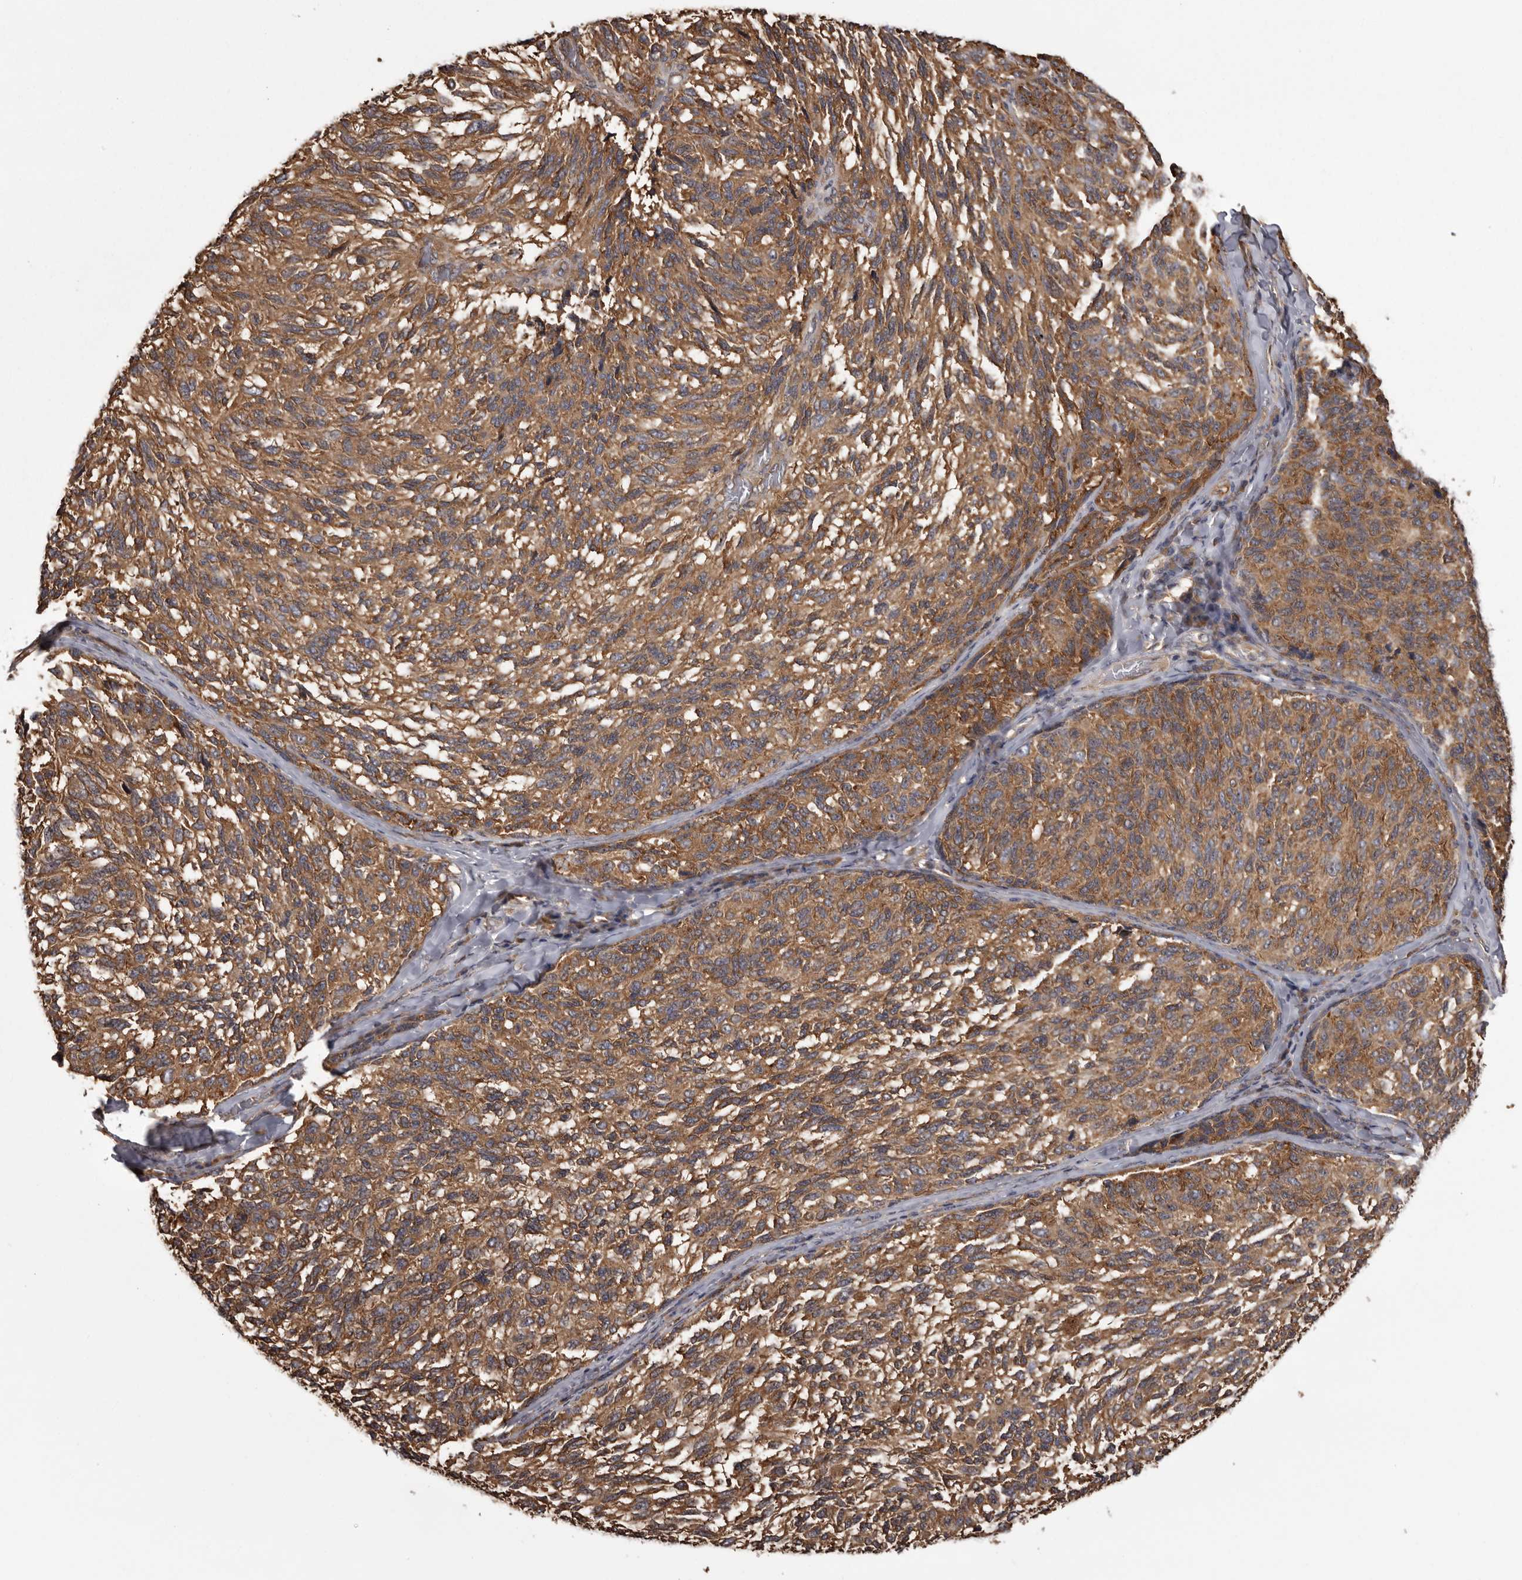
{"staining": {"intensity": "moderate", "quantity": ">75%", "location": "cytoplasmic/membranous"}, "tissue": "melanoma", "cell_type": "Tumor cells", "image_type": "cancer", "snomed": [{"axis": "morphology", "description": "Malignant melanoma, NOS"}, {"axis": "topography", "description": "Skin"}], "caption": "Malignant melanoma stained with a brown dye demonstrates moderate cytoplasmic/membranous positive expression in about >75% of tumor cells.", "gene": "DARS1", "patient": {"sex": "female", "age": 73}}